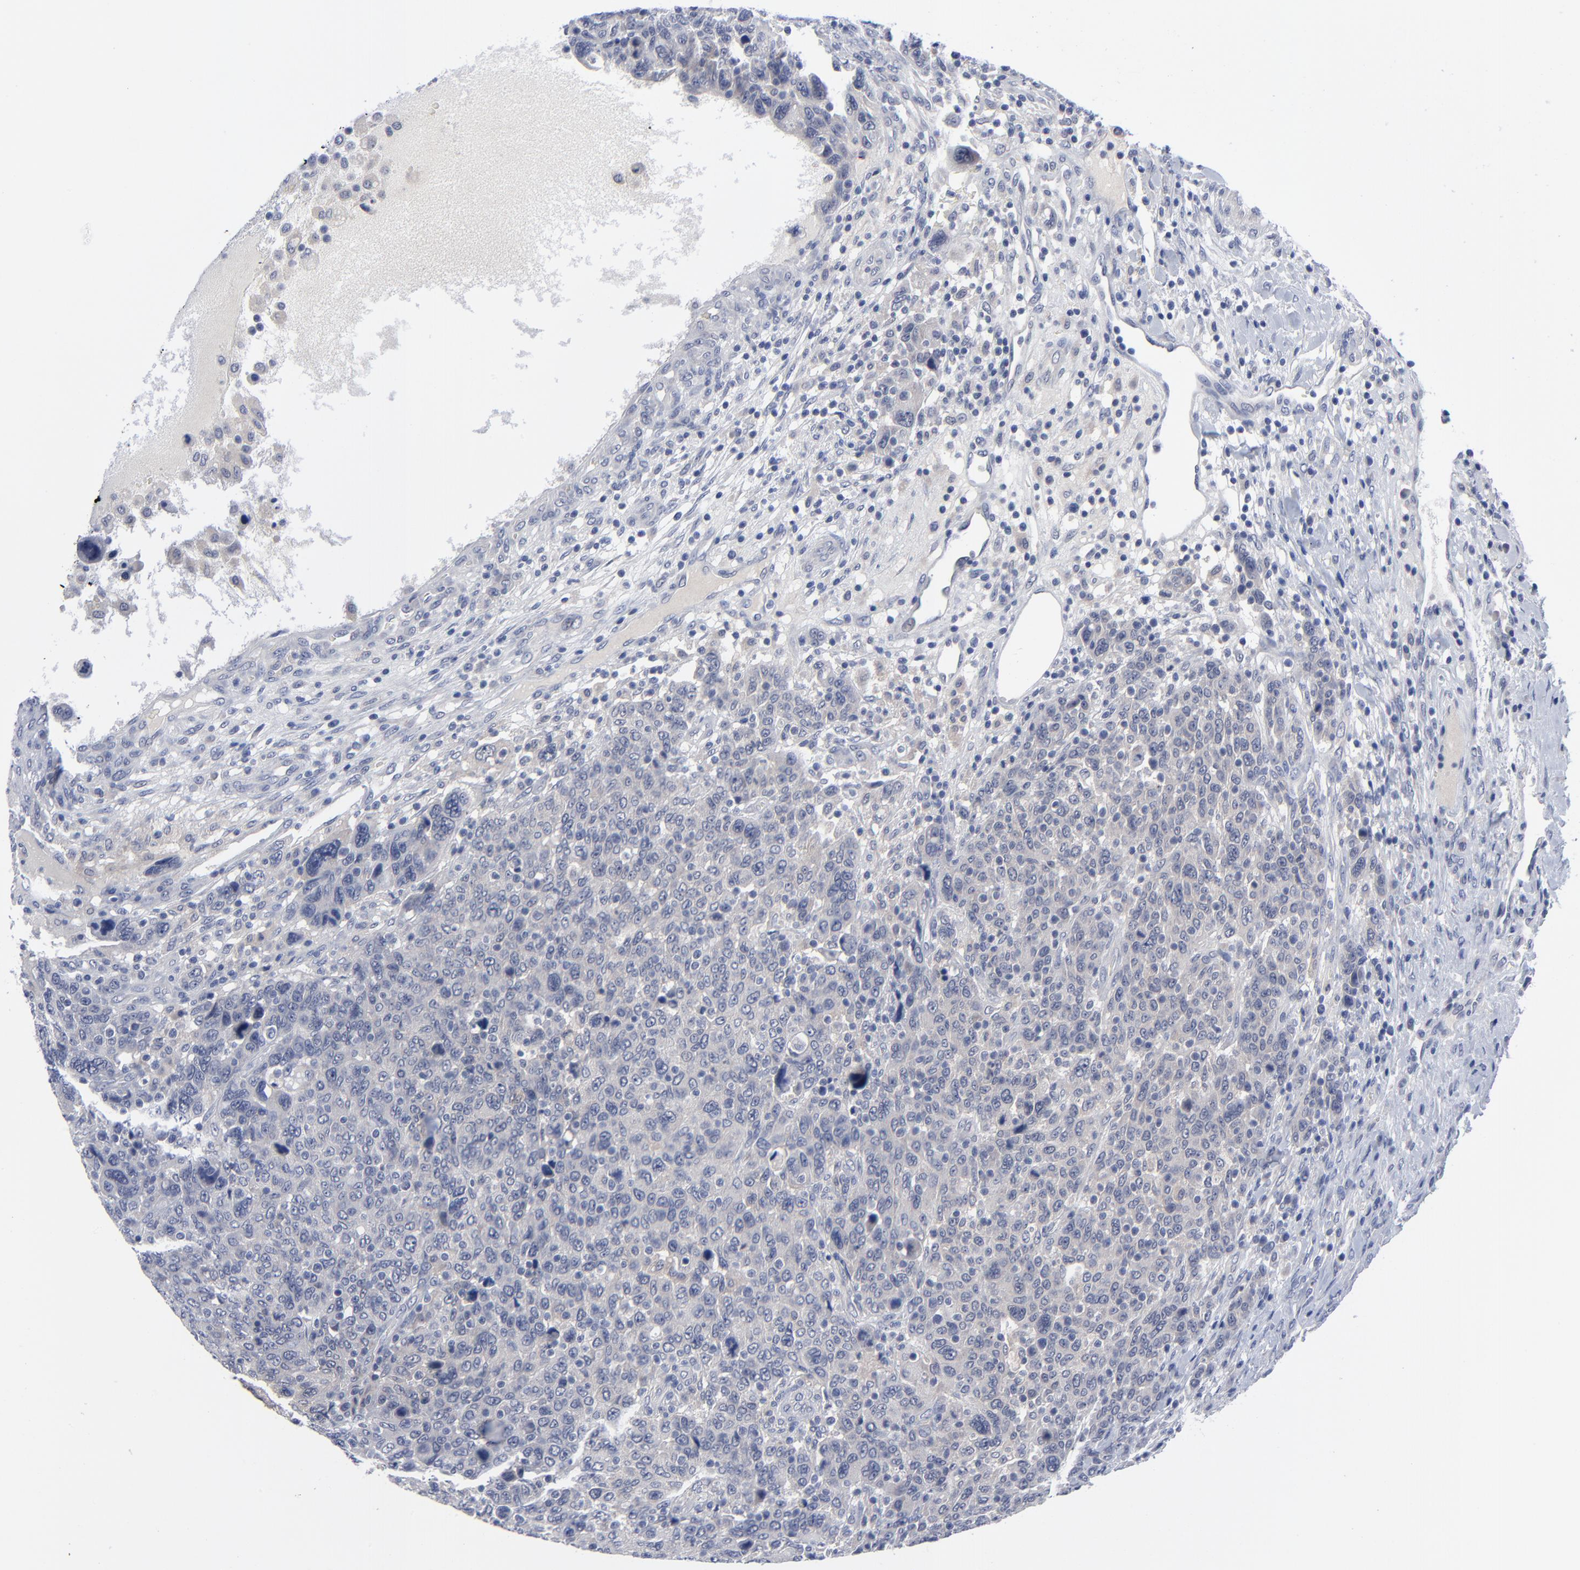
{"staining": {"intensity": "weak", "quantity": "25%-75%", "location": "cytoplasmic/membranous"}, "tissue": "breast cancer", "cell_type": "Tumor cells", "image_type": "cancer", "snomed": [{"axis": "morphology", "description": "Duct carcinoma"}, {"axis": "topography", "description": "Breast"}], "caption": "Breast intraductal carcinoma was stained to show a protein in brown. There is low levels of weak cytoplasmic/membranous positivity in about 25%-75% of tumor cells.", "gene": "CLEC4G", "patient": {"sex": "female", "age": 37}}